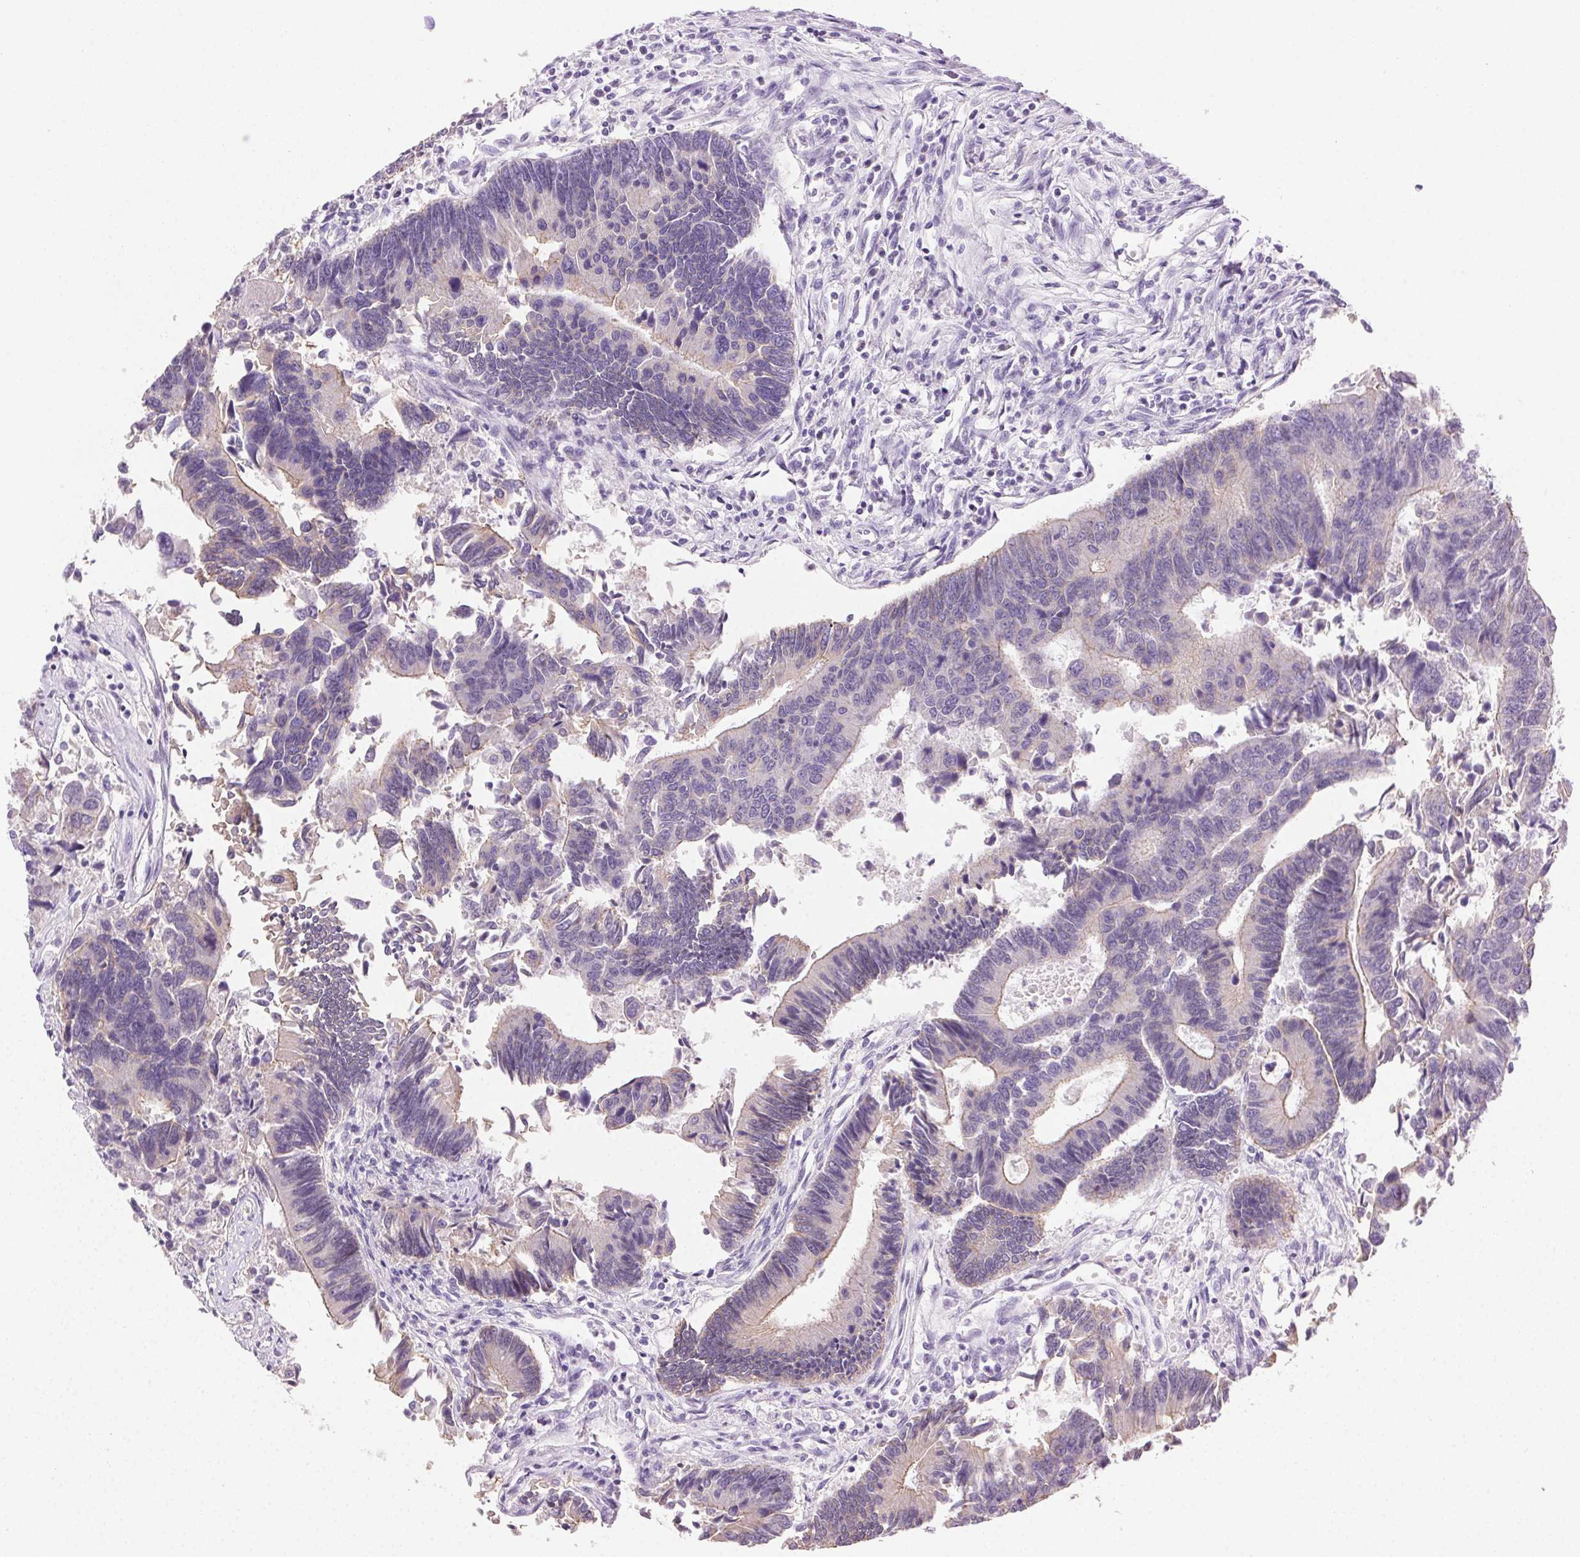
{"staining": {"intensity": "weak", "quantity": "<25%", "location": "cytoplasmic/membranous"}, "tissue": "colorectal cancer", "cell_type": "Tumor cells", "image_type": "cancer", "snomed": [{"axis": "morphology", "description": "Adenocarcinoma, NOS"}, {"axis": "topography", "description": "Colon"}], "caption": "Immunohistochemistry (IHC) photomicrograph of neoplastic tissue: human colorectal adenocarcinoma stained with DAB exhibits no significant protein positivity in tumor cells.", "gene": "CLDN10", "patient": {"sex": "female", "age": 67}}